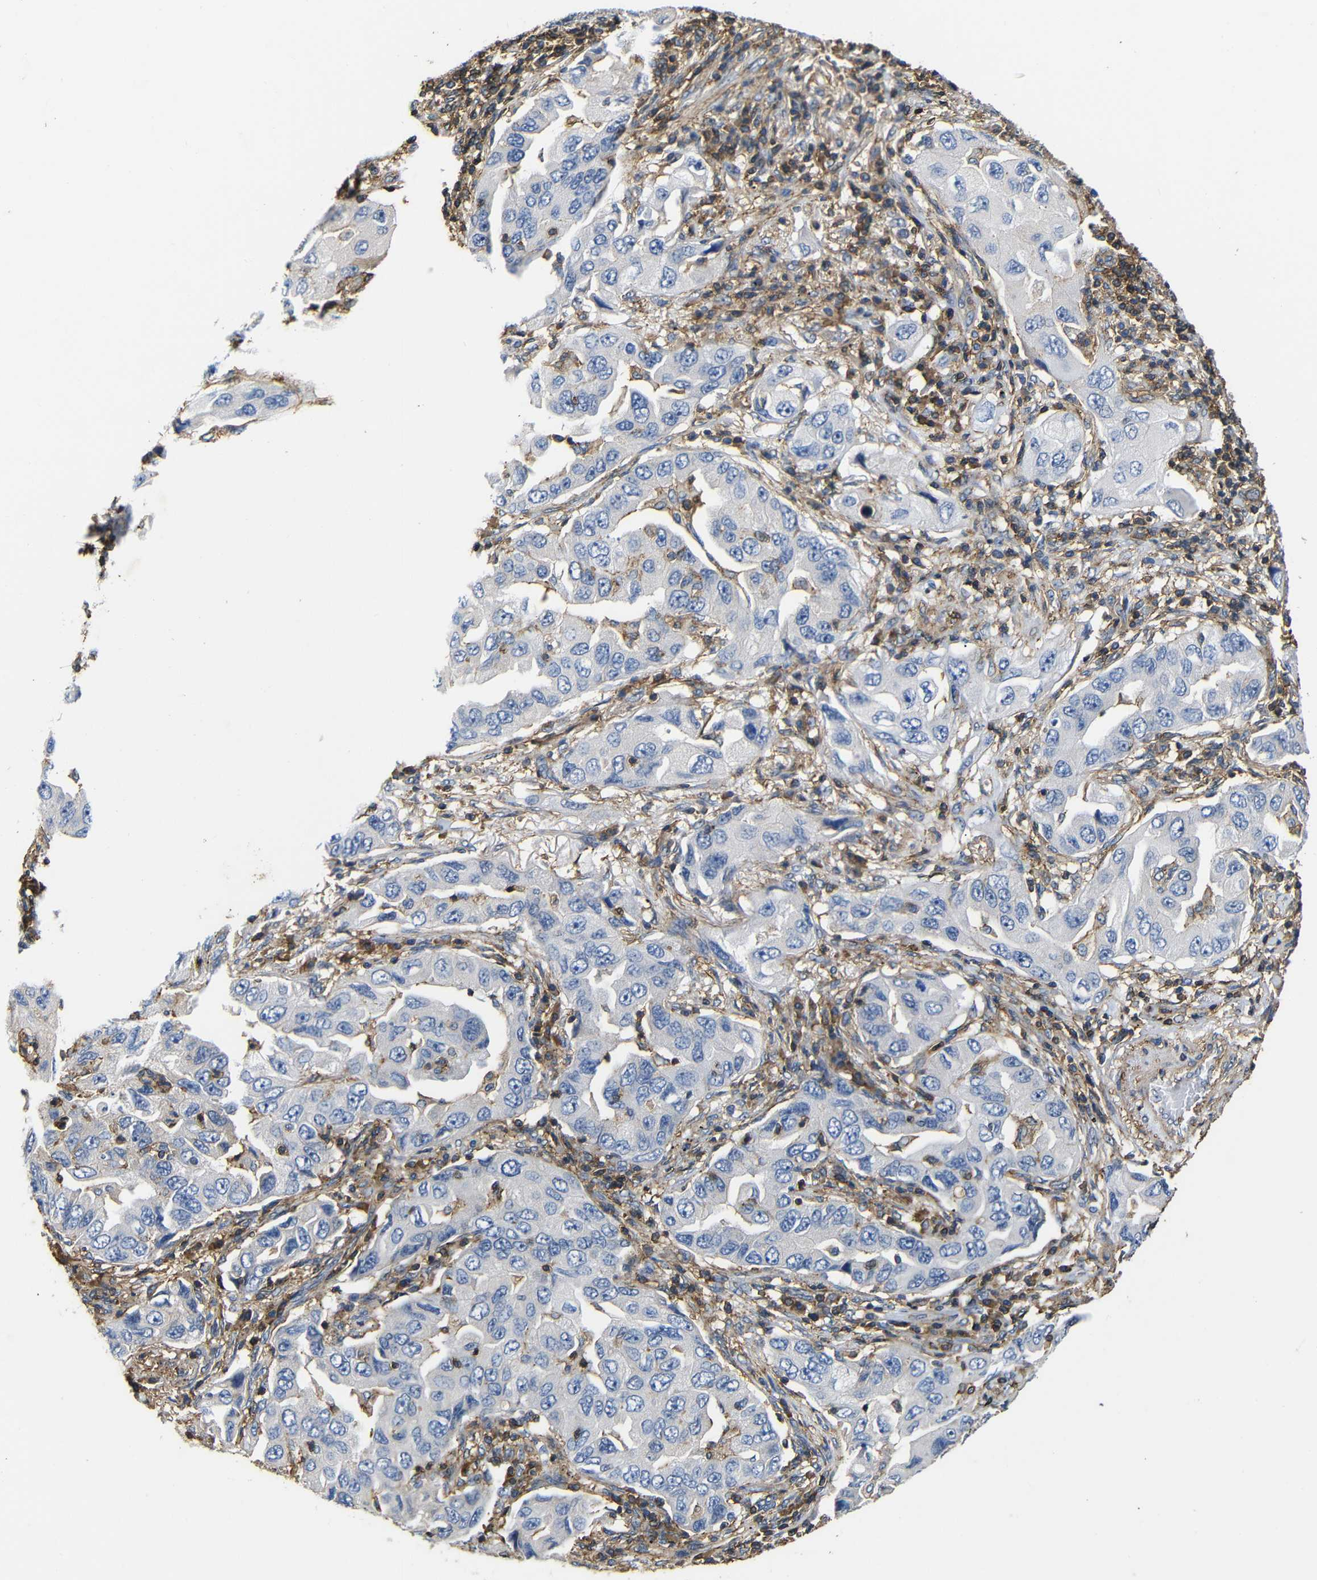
{"staining": {"intensity": "negative", "quantity": "none", "location": "none"}, "tissue": "lung cancer", "cell_type": "Tumor cells", "image_type": "cancer", "snomed": [{"axis": "morphology", "description": "Adenocarcinoma, NOS"}, {"axis": "topography", "description": "Lung"}], "caption": "Immunohistochemical staining of human lung cancer reveals no significant positivity in tumor cells.", "gene": "PI4KA", "patient": {"sex": "female", "age": 65}}